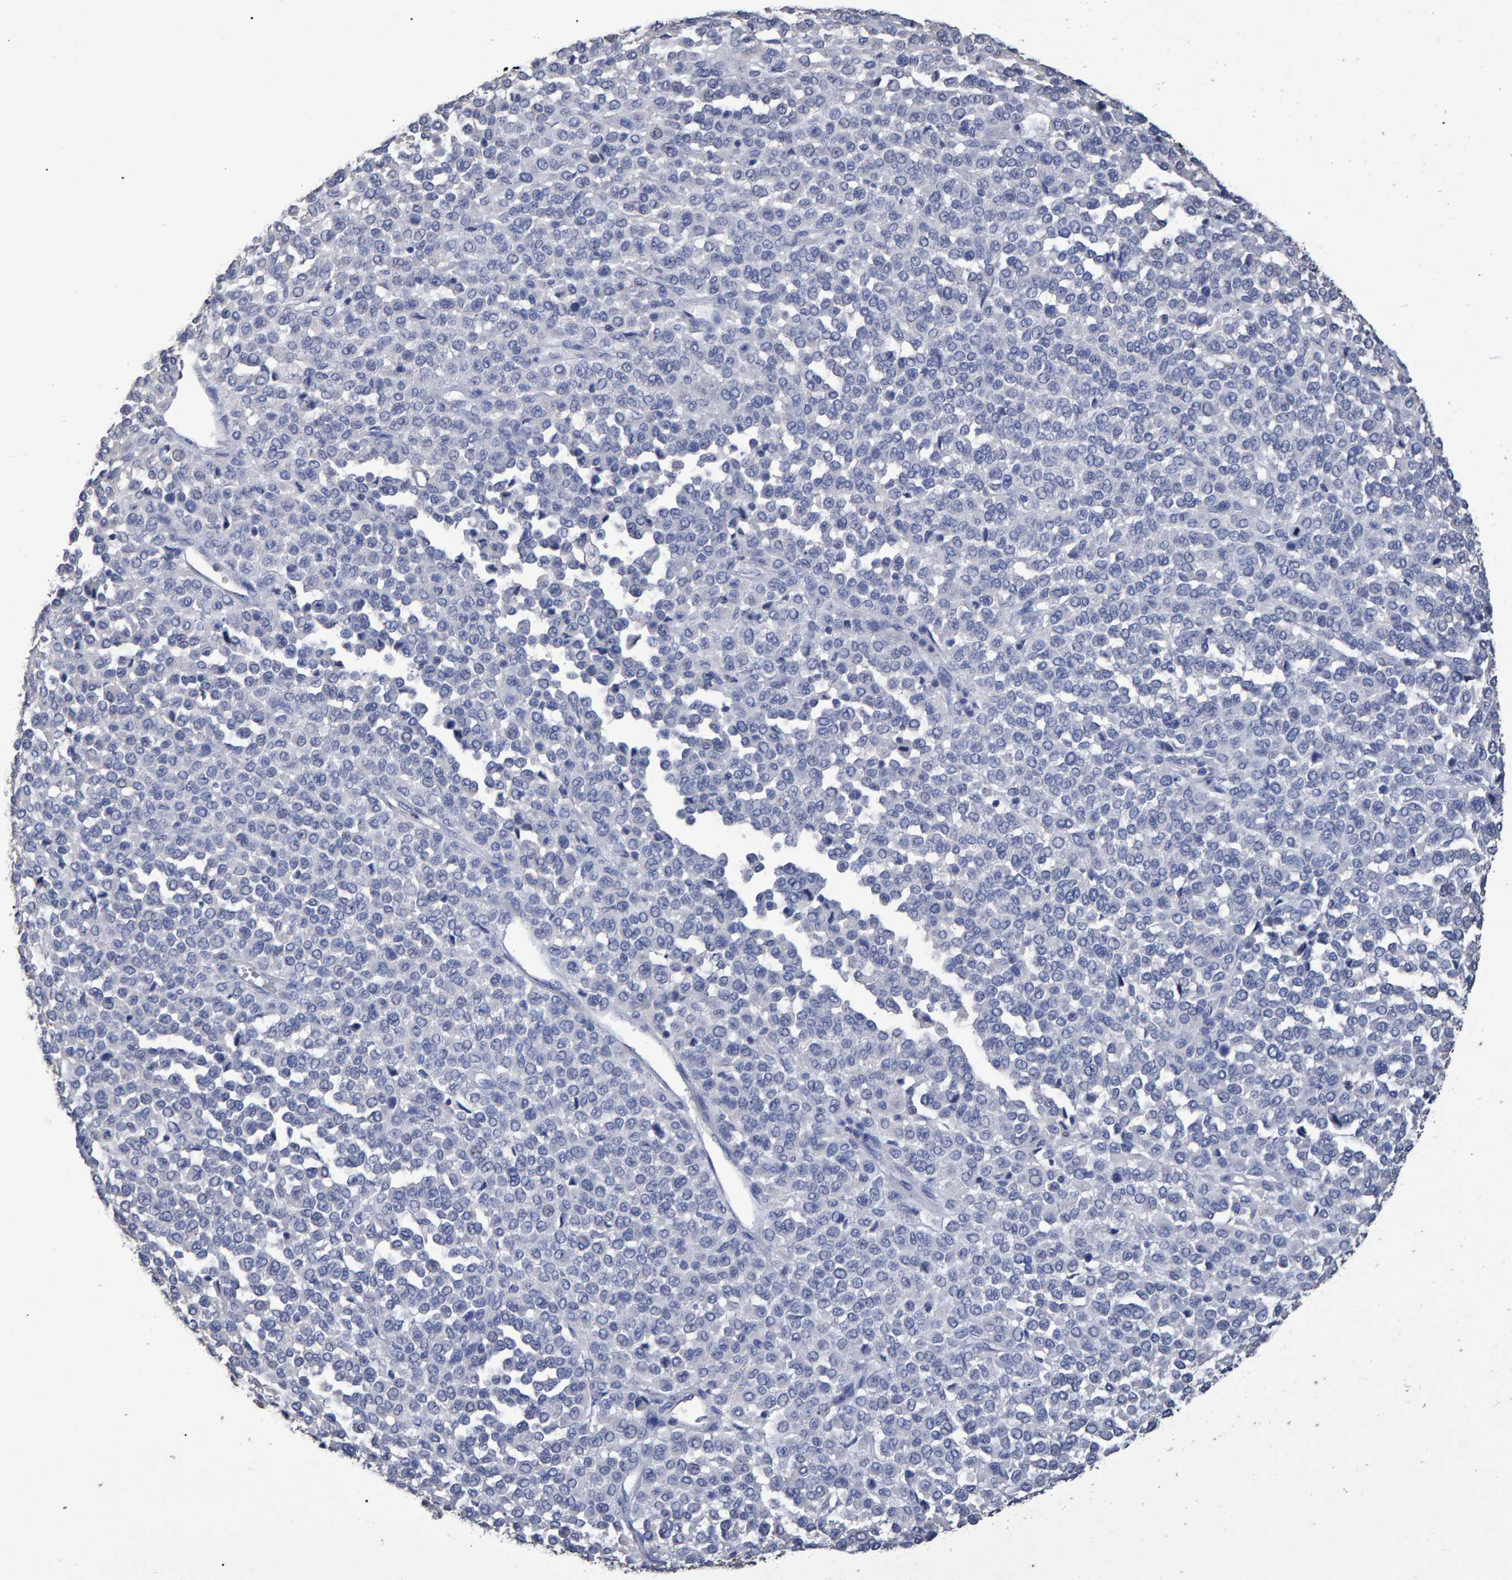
{"staining": {"intensity": "negative", "quantity": "none", "location": "none"}, "tissue": "melanoma", "cell_type": "Tumor cells", "image_type": "cancer", "snomed": [{"axis": "morphology", "description": "Malignant melanoma, Metastatic site"}, {"axis": "topography", "description": "Pancreas"}], "caption": "Immunohistochemistry (IHC) micrograph of malignant melanoma (metastatic site) stained for a protein (brown), which shows no staining in tumor cells.", "gene": "HEMGN", "patient": {"sex": "female", "age": 30}}